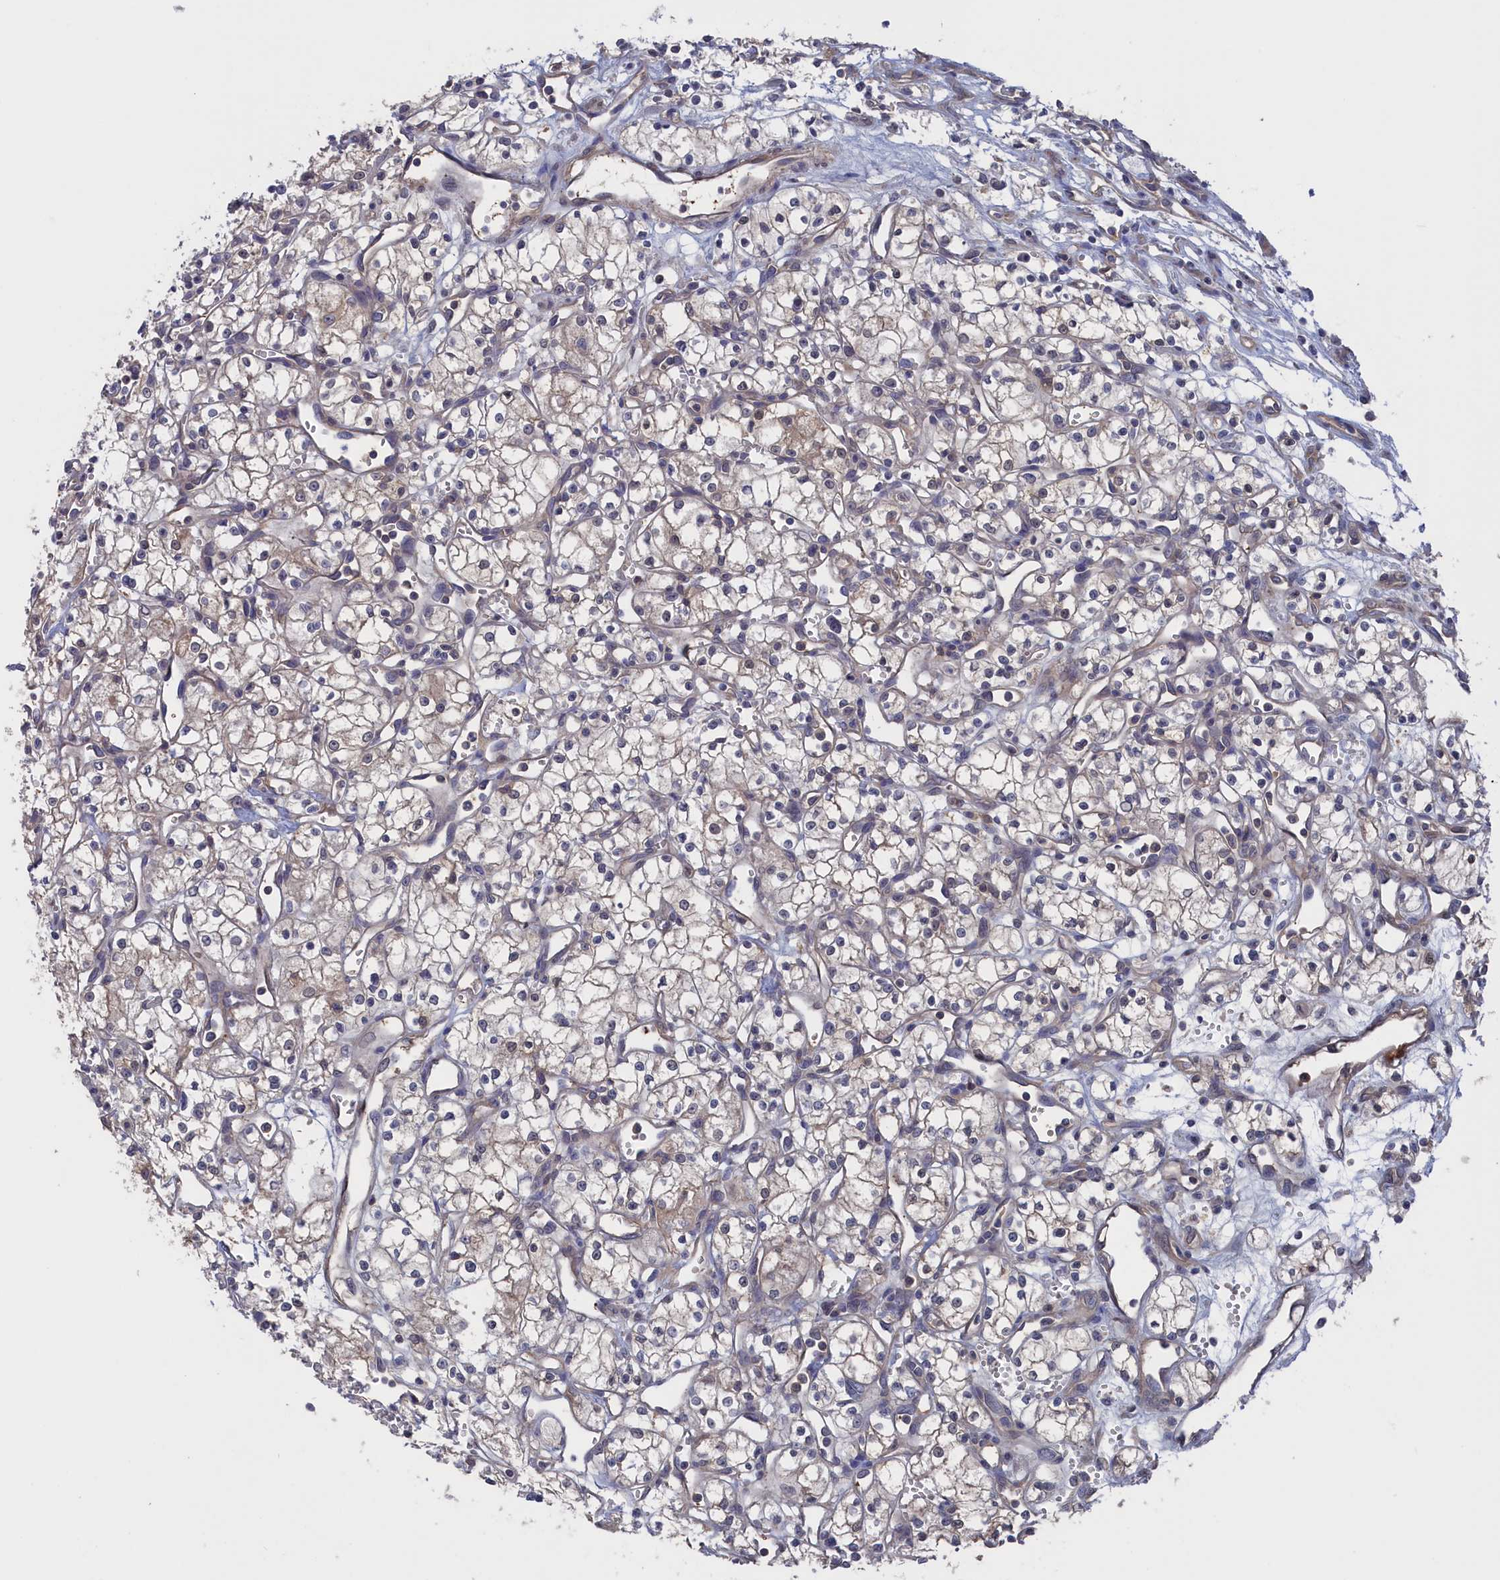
{"staining": {"intensity": "negative", "quantity": "none", "location": "none"}, "tissue": "renal cancer", "cell_type": "Tumor cells", "image_type": "cancer", "snomed": [{"axis": "morphology", "description": "Adenocarcinoma, NOS"}, {"axis": "topography", "description": "Kidney"}], "caption": "An image of human renal cancer is negative for staining in tumor cells.", "gene": "NUTF2", "patient": {"sex": "male", "age": 59}}